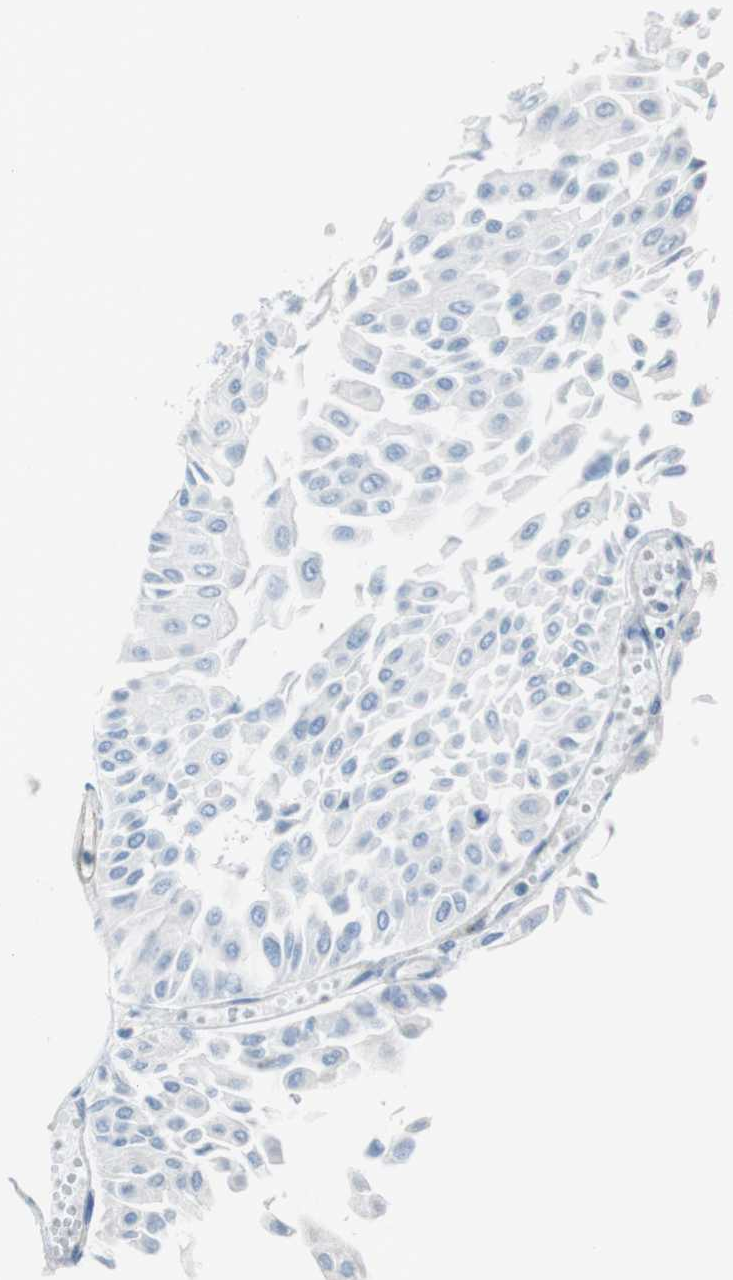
{"staining": {"intensity": "negative", "quantity": "none", "location": "none"}, "tissue": "urothelial cancer", "cell_type": "Tumor cells", "image_type": "cancer", "snomed": [{"axis": "morphology", "description": "Urothelial carcinoma, Low grade"}, {"axis": "topography", "description": "Urinary bladder"}], "caption": "Immunohistochemistry (IHC) image of neoplastic tissue: human urothelial cancer stained with DAB reveals no significant protein positivity in tumor cells. Brightfield microscopy of immunohistochemistry stained with DAB (3,3'-diaminobenzidine) (brown) and hematoxylin (blue), captured at high magnification.", "gene": "TUBB2A", "patient": {"sex": "male", "age": 67}}